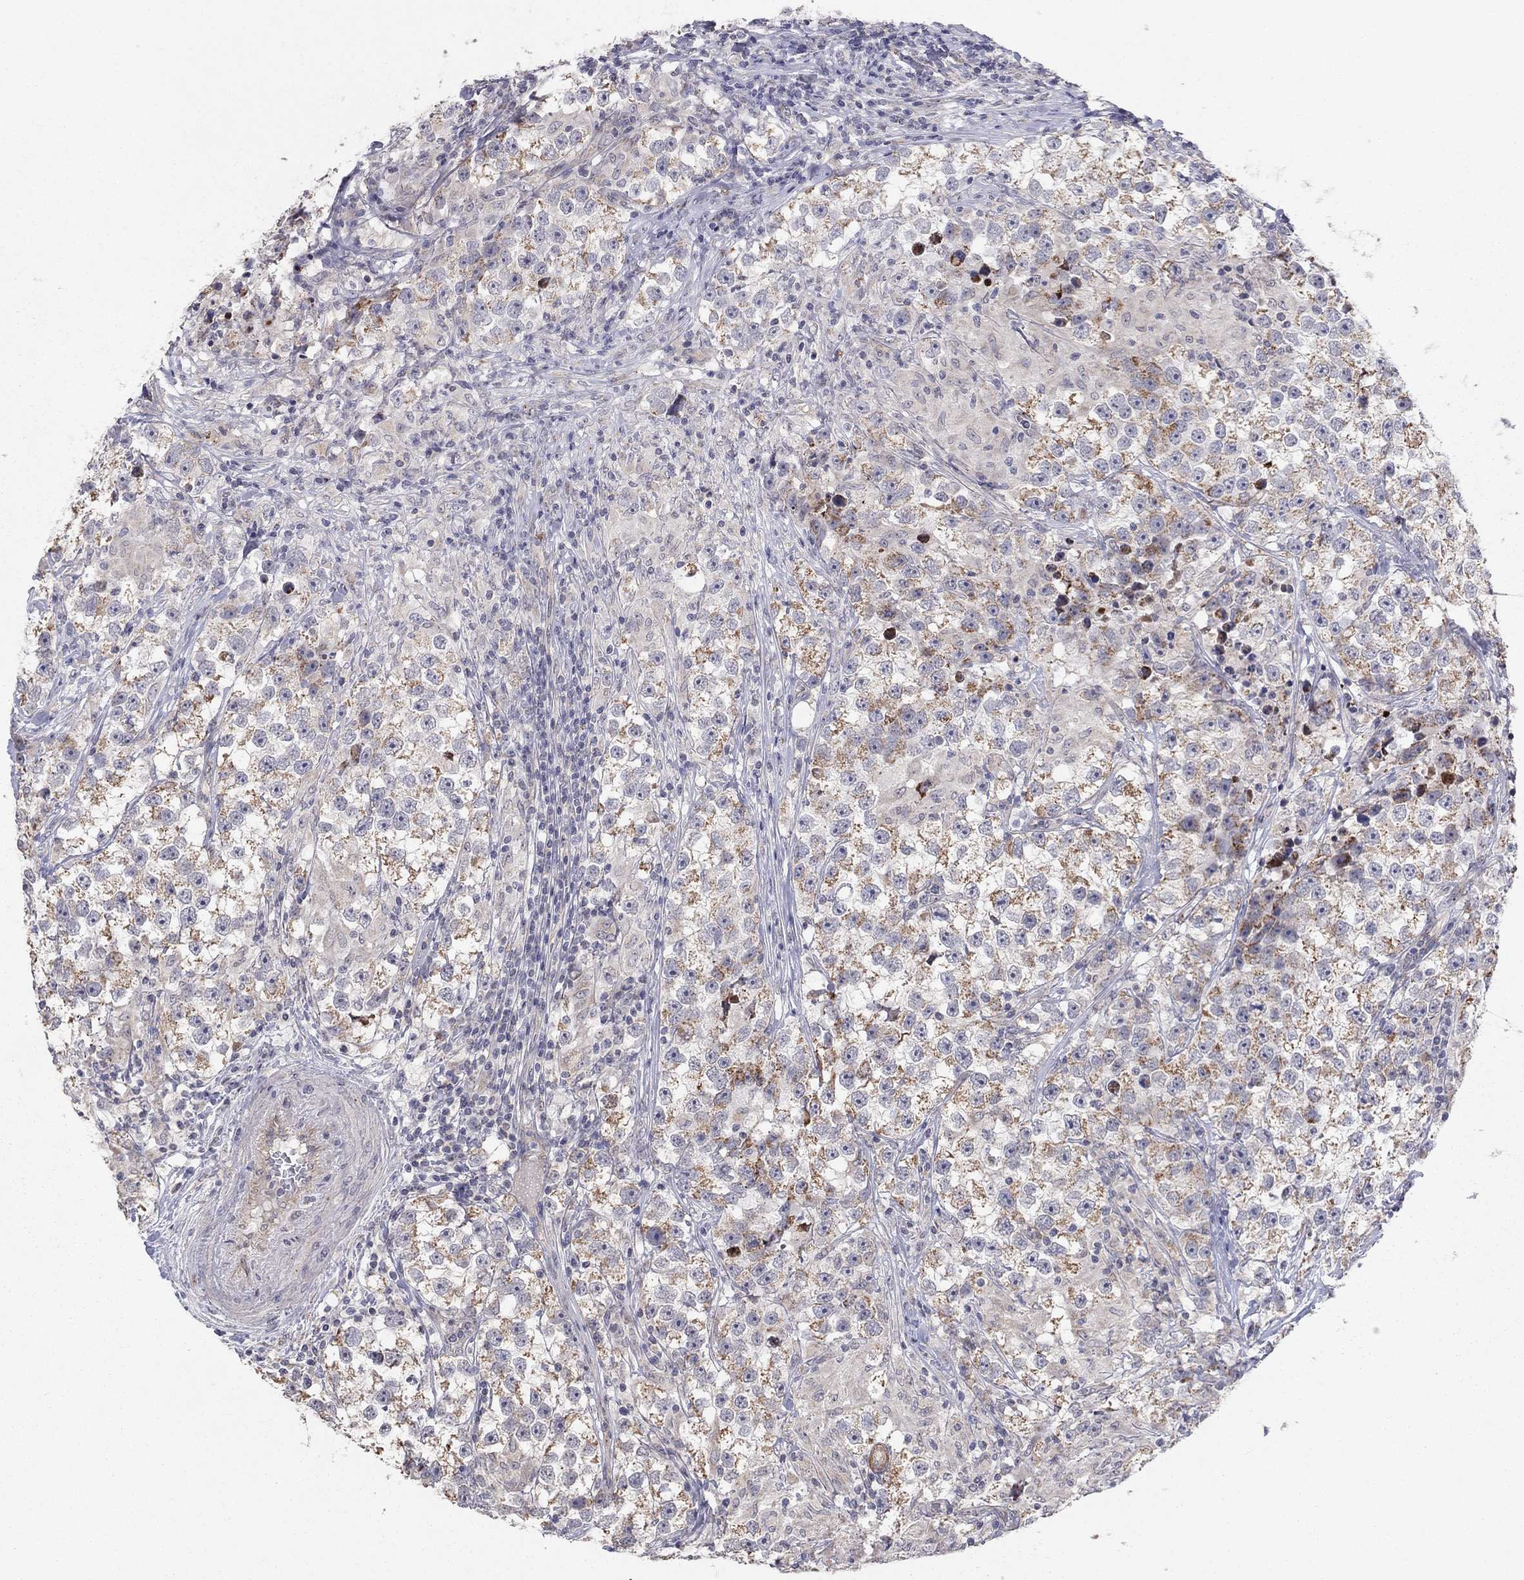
{"staining": {"intensity": "moderate", "quantity": "25%-75%", "location": "cytoplasmic/membranous"}, "tissue": "testis cancer", "cell_type": "Tumor cells", "image_type": "cancer", "snomed": [{"axis": "morphology", "description": "Seminoma, NOS"}, {"axis": "topography", "description": "Testis"}], "caption": "This is a micrograph of IHC staining of testis seminoma, which shows moderate staining in the cytoplasmic/membranous of tumor cells.", "gene": "CRACDL", "patient": {"sex": "male", "age": 46}}